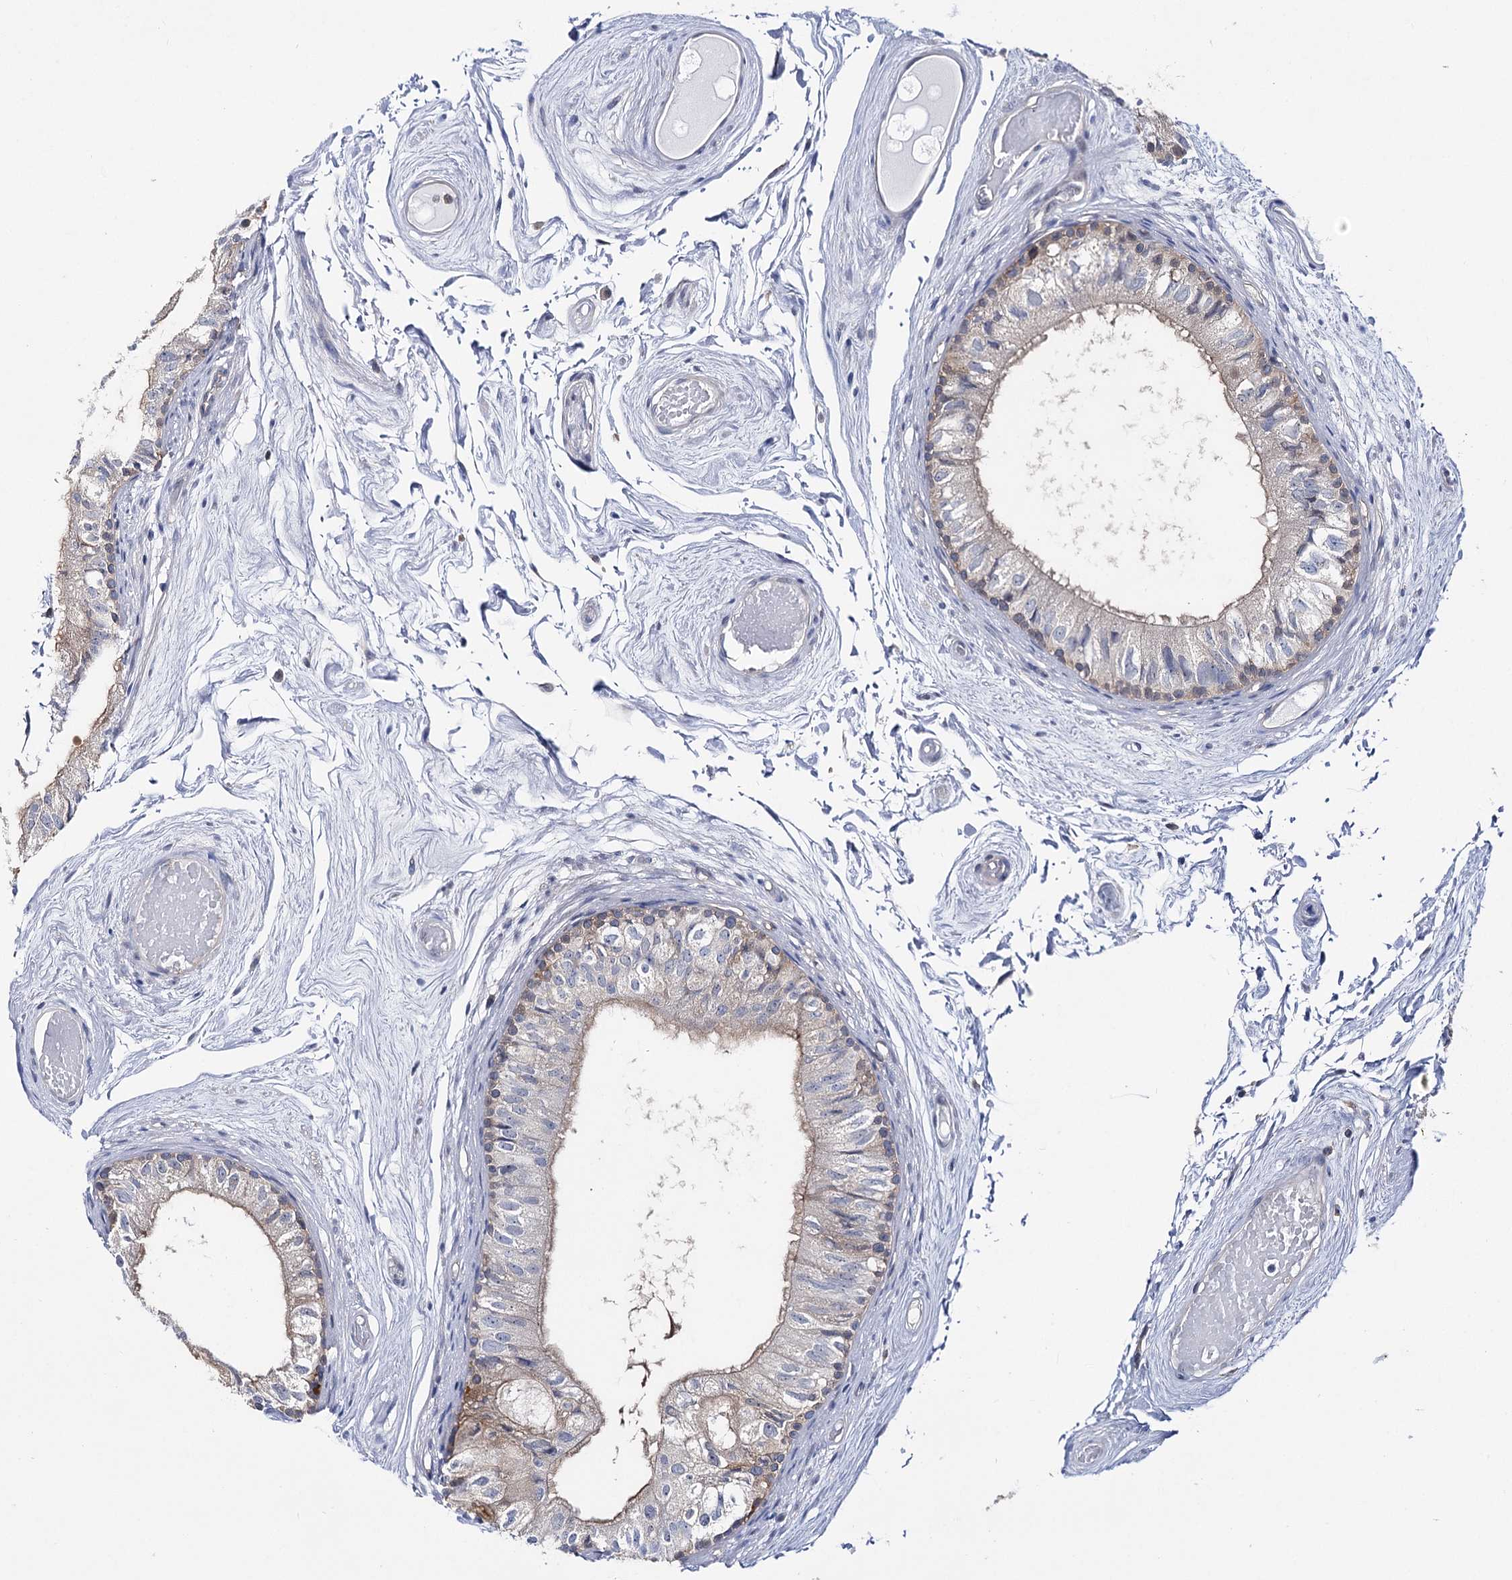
{"staining": {"intensity": "weak", "quantity": "25%-75%", "location": "cytoplasmic/membranous"}, "tissue": "epididymis", "cell_type": "Glandular cells", "image_type": "normal", "snomed": [{"axis": "morphology", "description": "Normal tissue, NOS"}, {"axis": "topography", "description": "Epididymis"}], "caption": "Epididymis stained for a protein demonstrates weak cytoplasmic/membranous positivity in glandular cells. Ihc stains the protein in brown and the nuclei are stained blue.", "gene": "UGP2", "patient": {"sex": "male", "age": 79}}